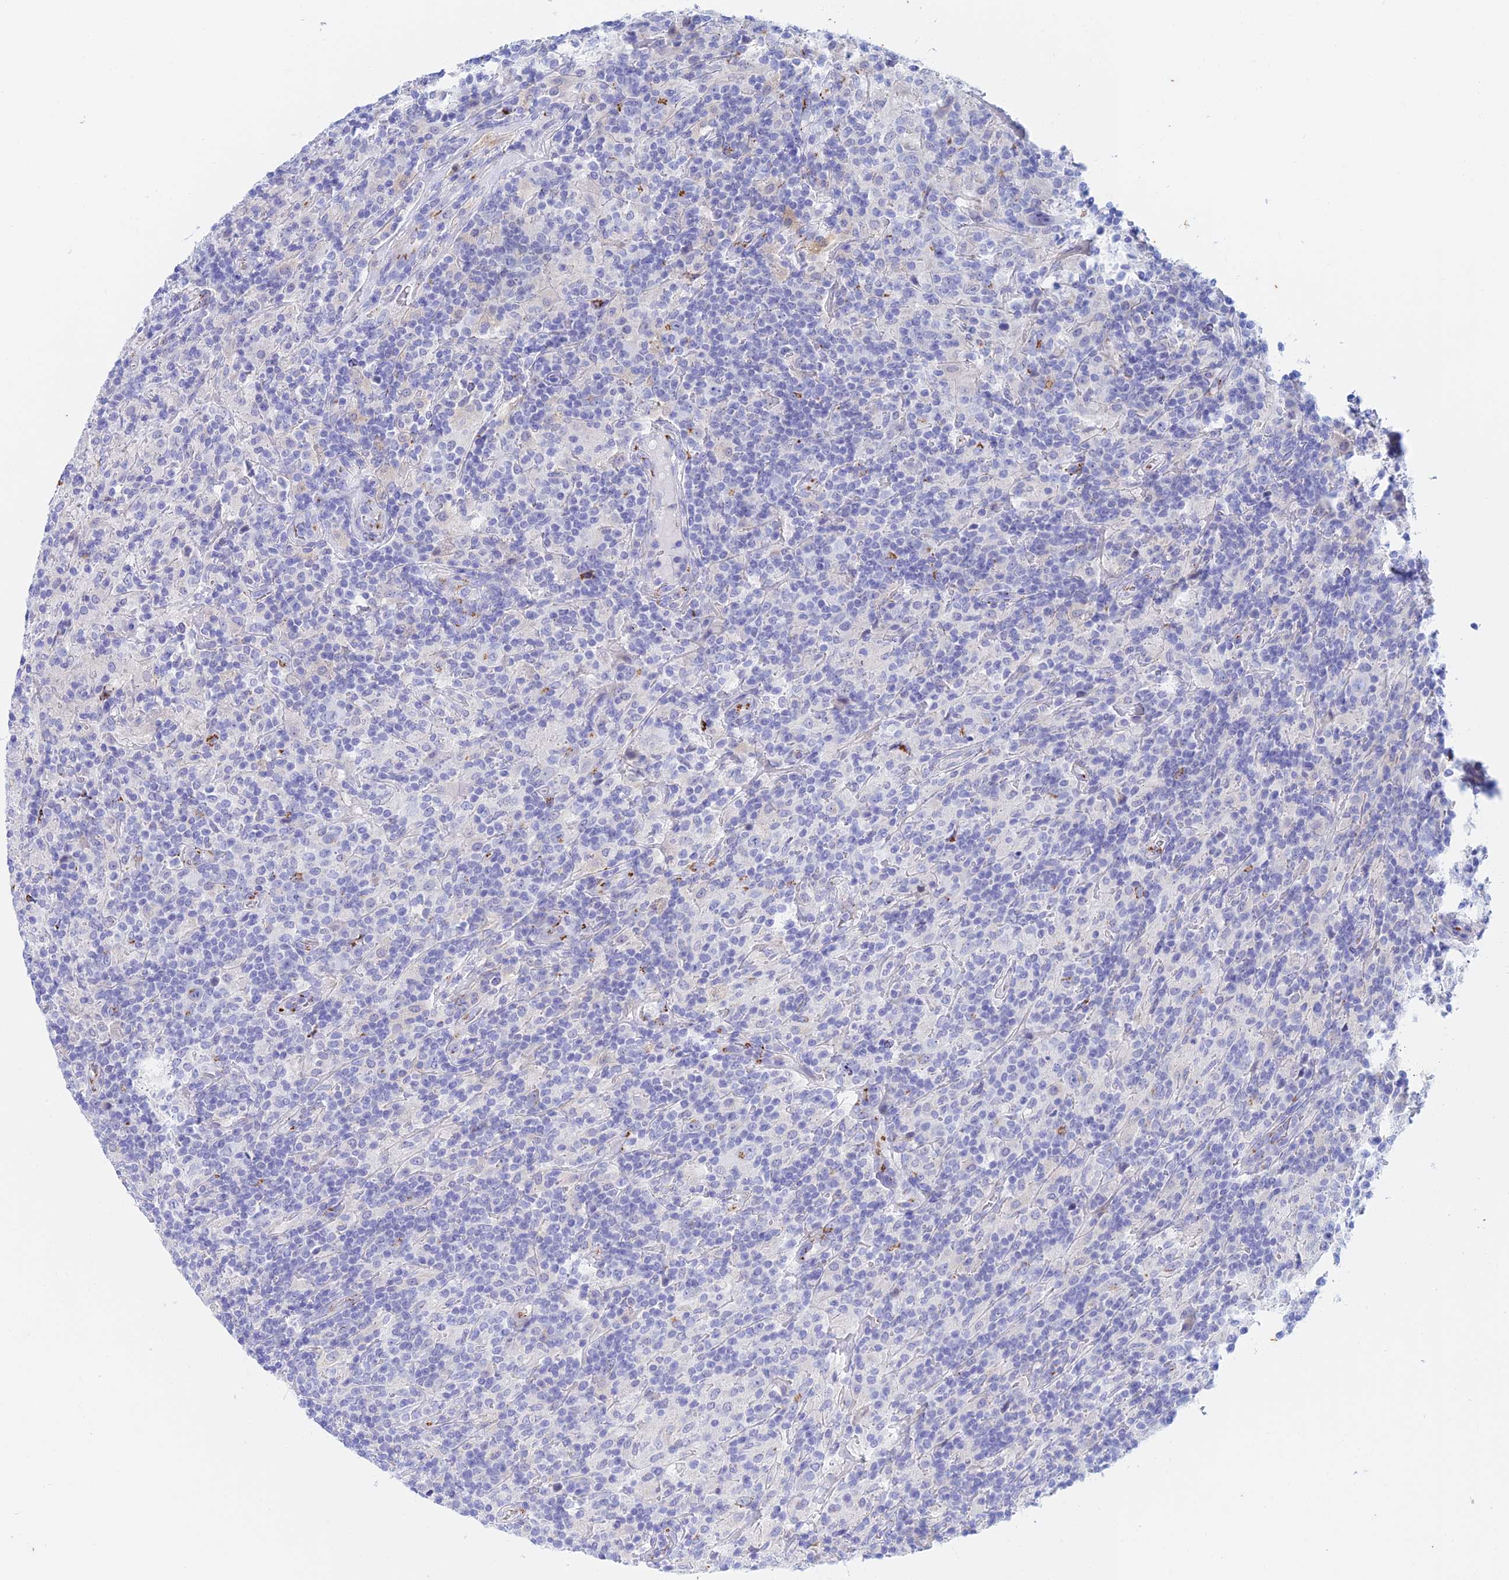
{"staining": {"intensity": "negative", "quantity": "none", "location": "none"}, "tissue": "lymphoma", "cell_type": "Tumor cells", "image_type": "cancer", "snomed": [{"axis": "morphology", "description": "Hodgkin's disease, NOS"}, {"axis": "topography", "description": "Lymph node"}], "caption": "Immunohistochemical staining of lymphoma shows no significant staining in tumor cells.", "gene": "SLC24A3", "patient": {"sex": "male", "age": 70}}